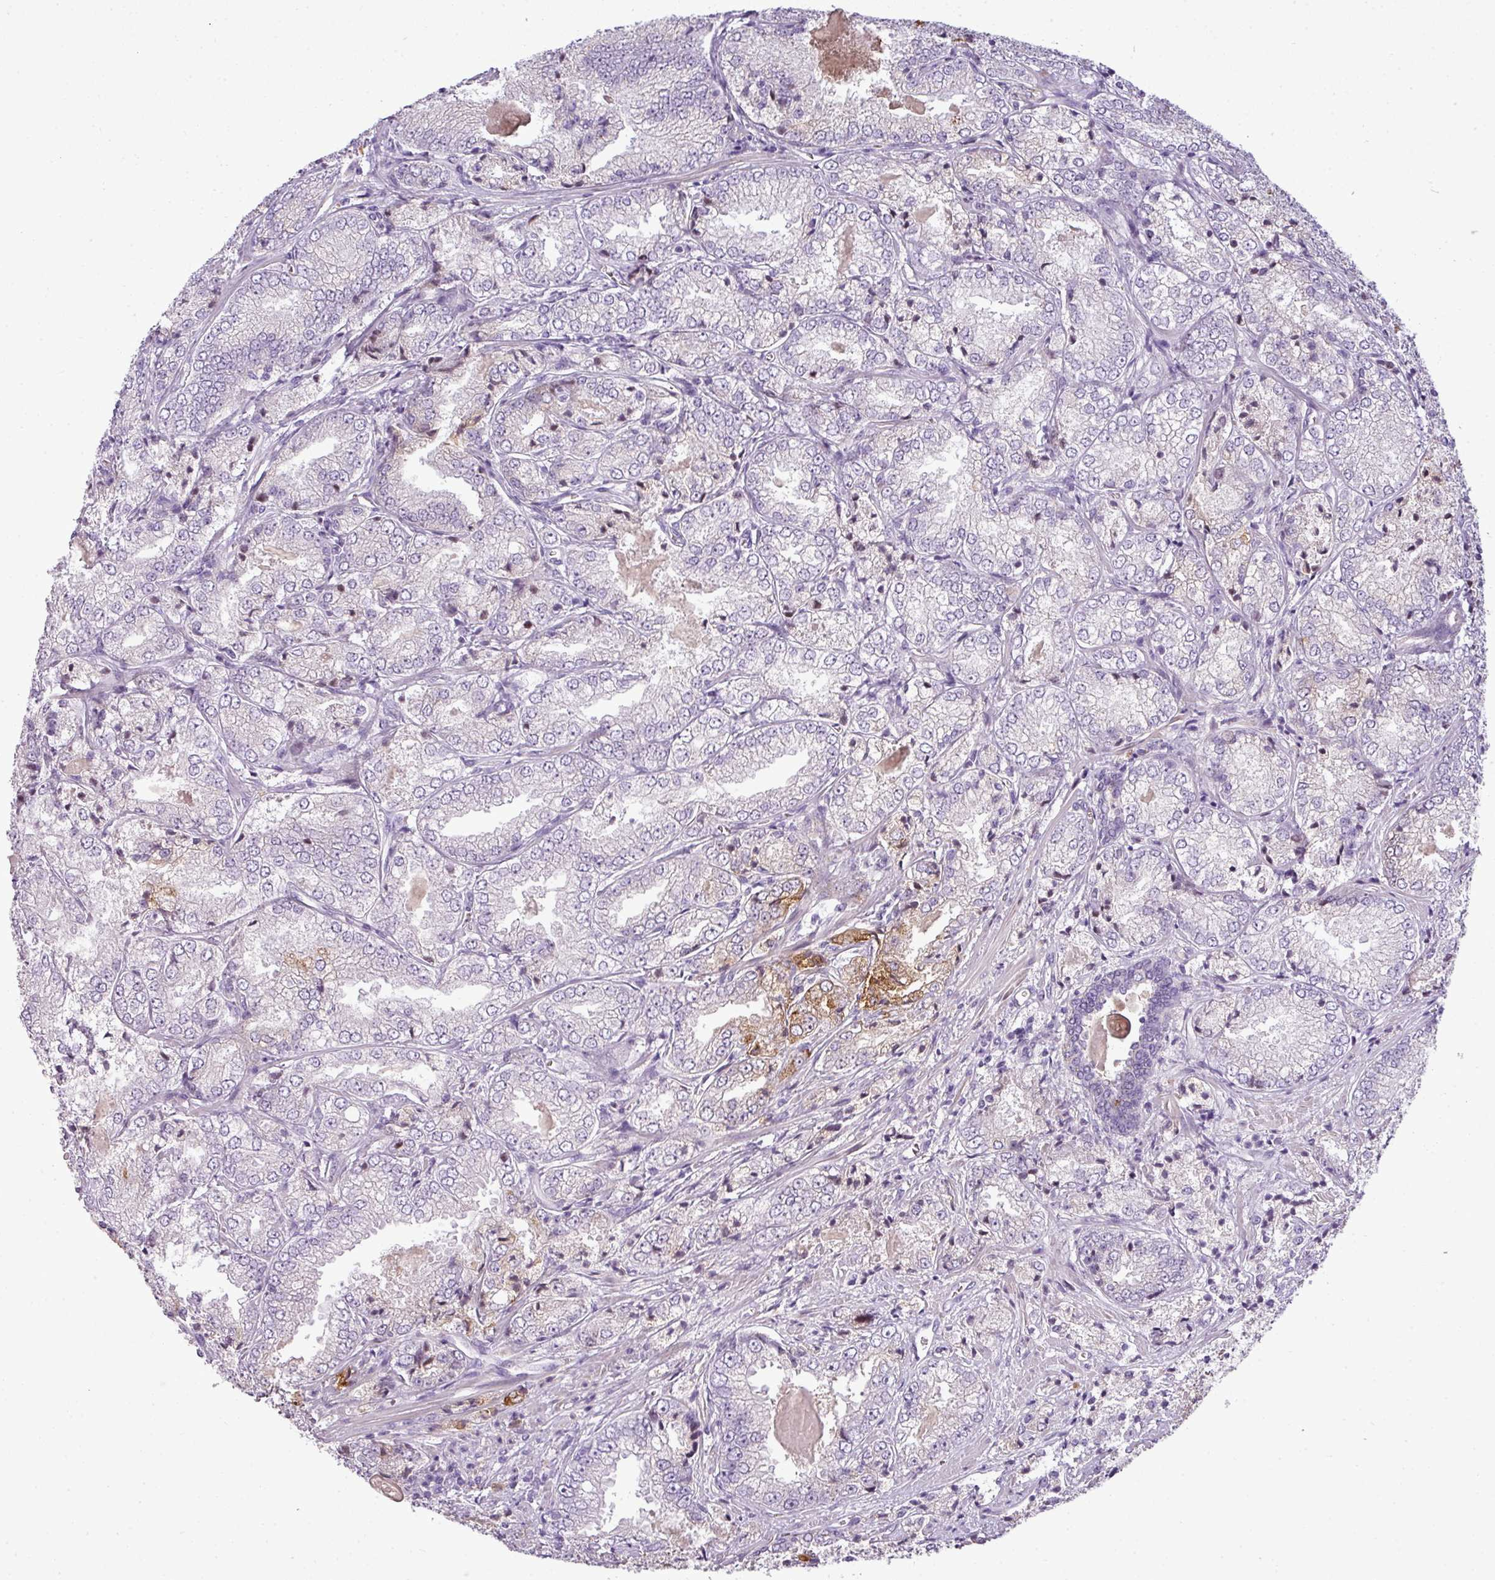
{"staining": {"intensity": "negative", "quantity": "none", "location": "none"}, "tissue": "prostate cancer", "cell_type": "Tumor cells", "image_type": "cancer", "snomed": [{"axis": "morphology", "description": "Adenocarcinoma, High grade"}, {"axis": "topography", "description": "Prostate"}], "caption": "Human adenocarcinoma (high-grade) (prostate) stained for a protein using IHC displays no positivity in tumor cells.", "gene": "C4B", "patient": {"sex": "male", "age": 63}}